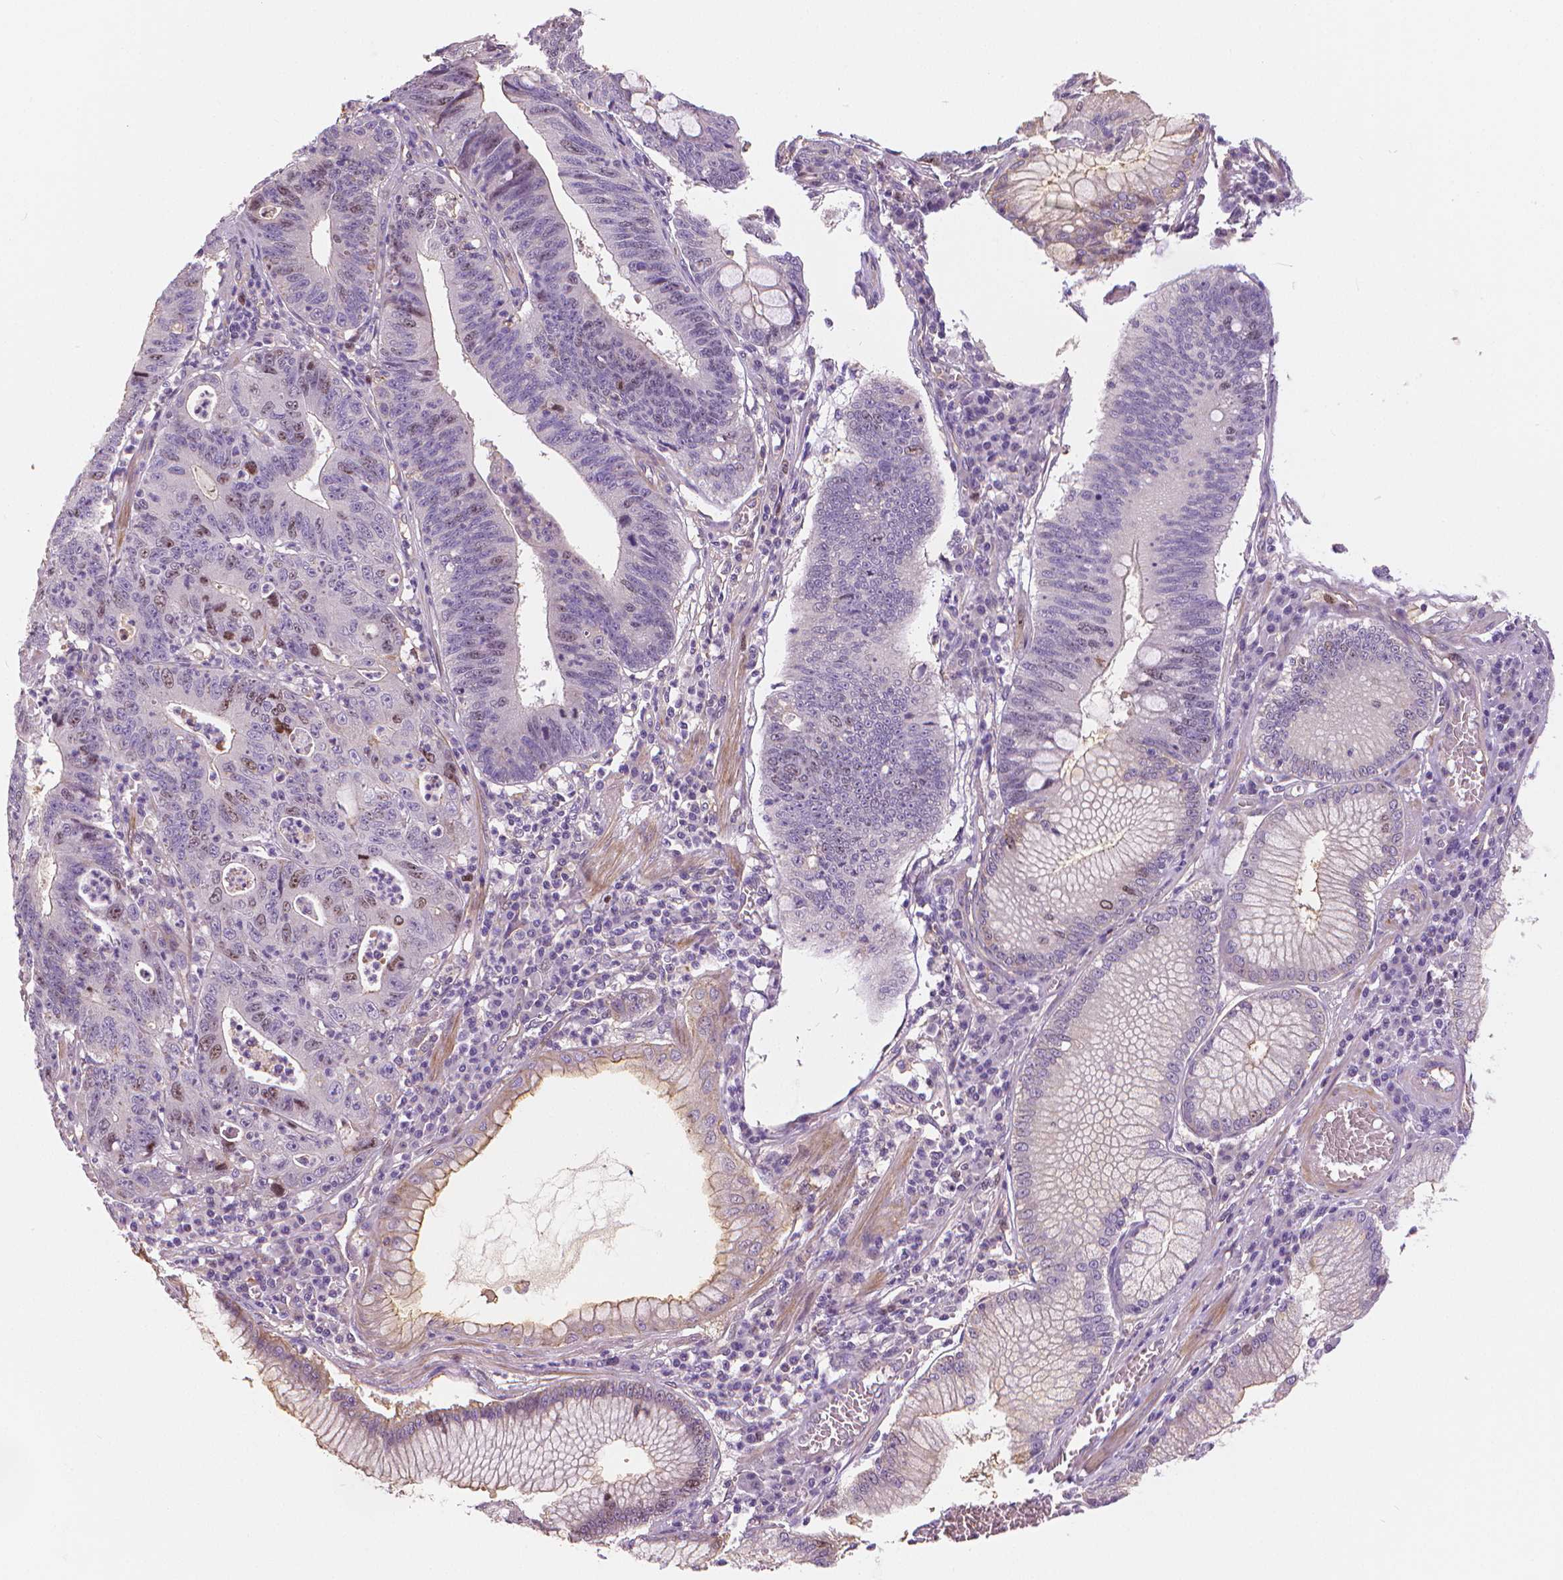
{"staining": {"intensity": "moderate", "quantity": "<25%", "location": "nuclear"}, "tissue": "stomach cancer", "cell_type": "Tumor cells", "image_type": "cancer", "snomed": [{"axis": "morphology", "description": "Adenocarcinoma, NOS"}, {"axis": "topography", "description": "Stomach"}], "caption": "This is an image of immunohistochemistry (IHC) staining of adenocarcinoma (stomach), which shows moderate expression in the nuclear of tumor cells.", "gene": "MKI67", "patient": {"sex": "male", "age": 59}}